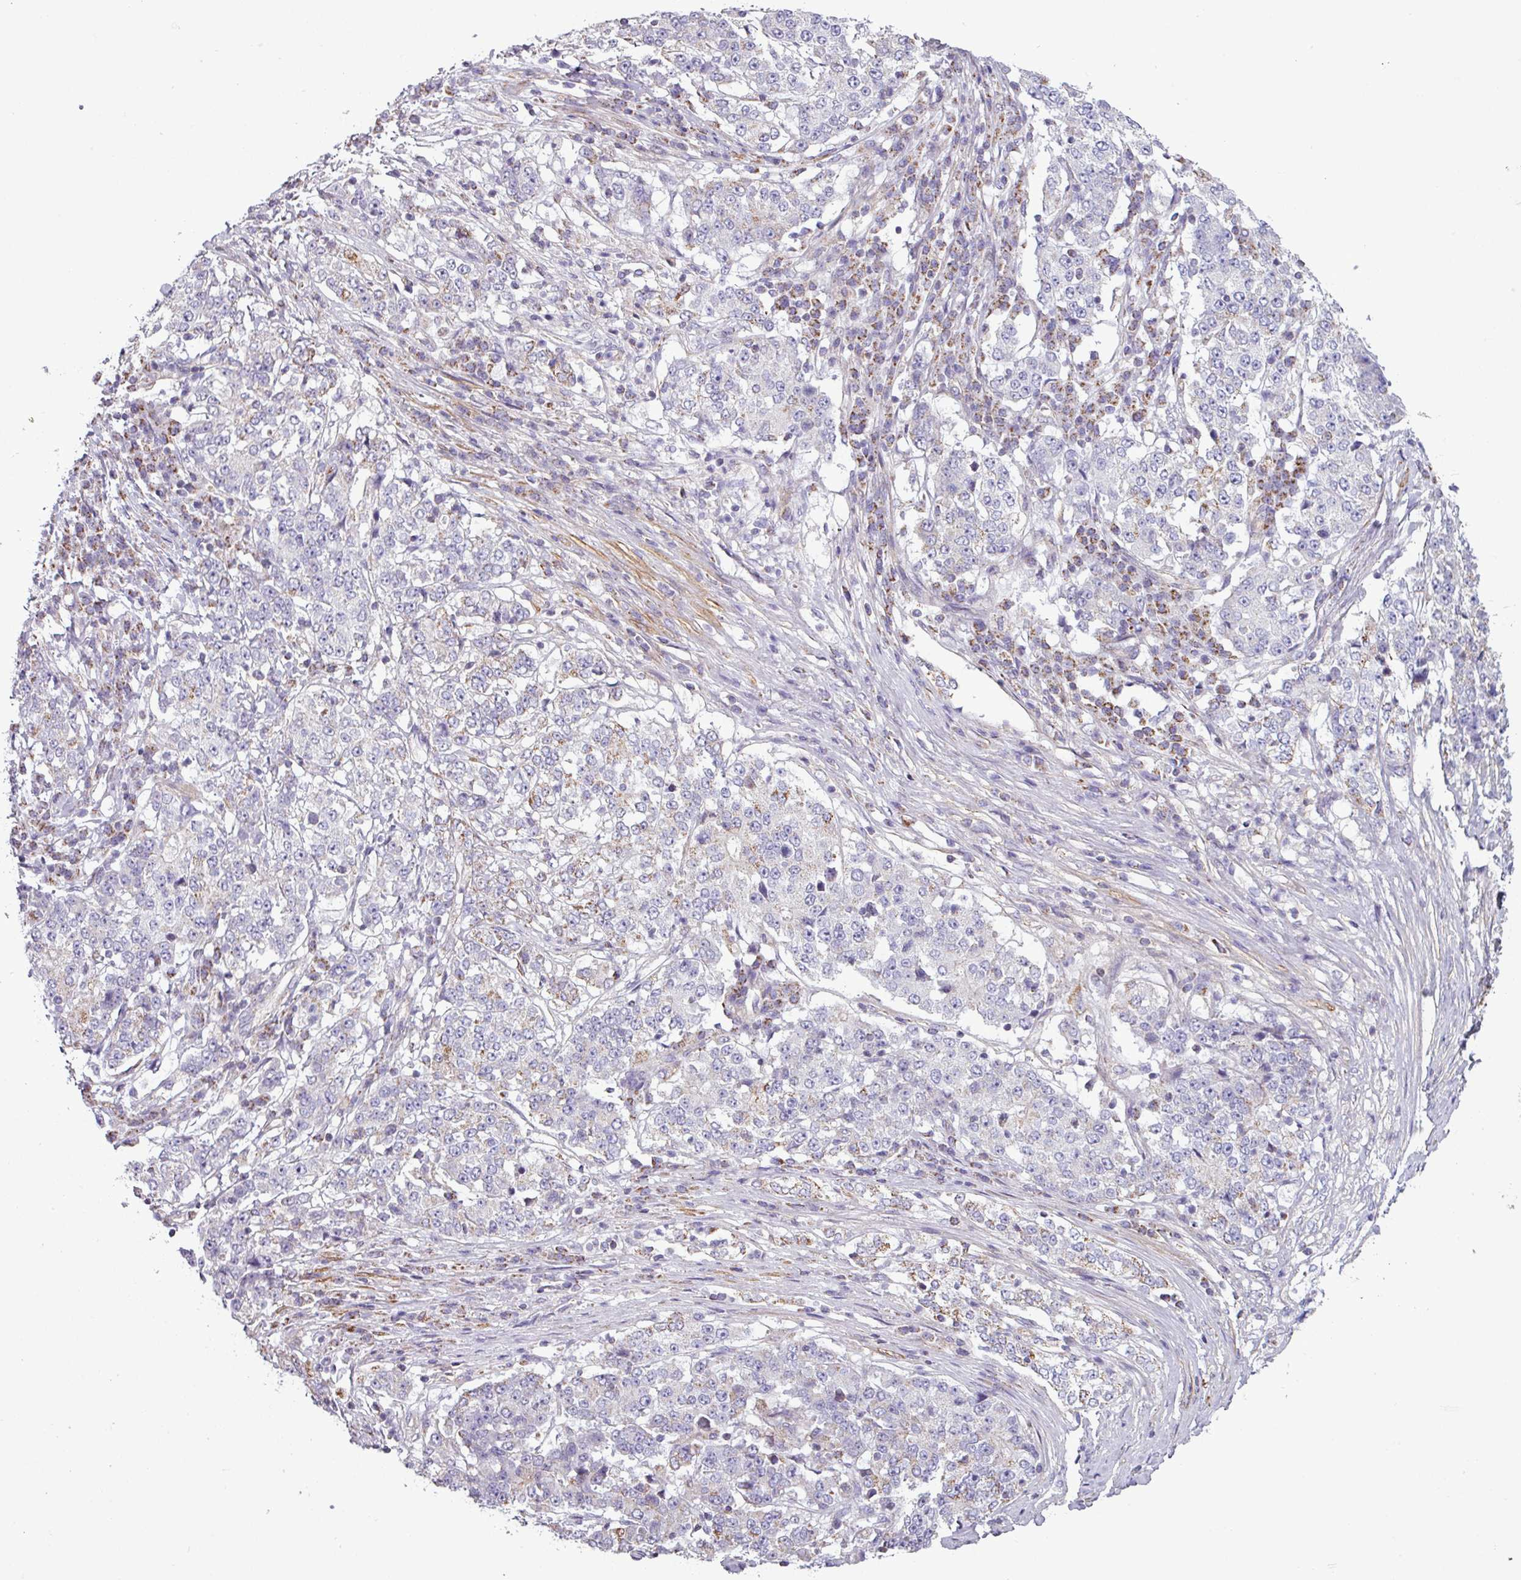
{"staining": {"intensity": "weak", "quantity": "<25%", "location": "cytoplasmic/membranous"}, "tissue": "stomach cancer", "cell_type": "Tumor cells", "image_type": "cancer", "snomed": [{"axis": "morphology", "description": "Adenocarcinoma, NOS"}, {"axis": "topography", "description": "Stomach"}], "caption": "Immunohistochemistry (IHC) histopathology image of human stomach cancer stained for a protein (brown), which displays no staining in tumor cells.", "gene": "BTN2A2", "patient": {"sex": "male", "age": 59}}